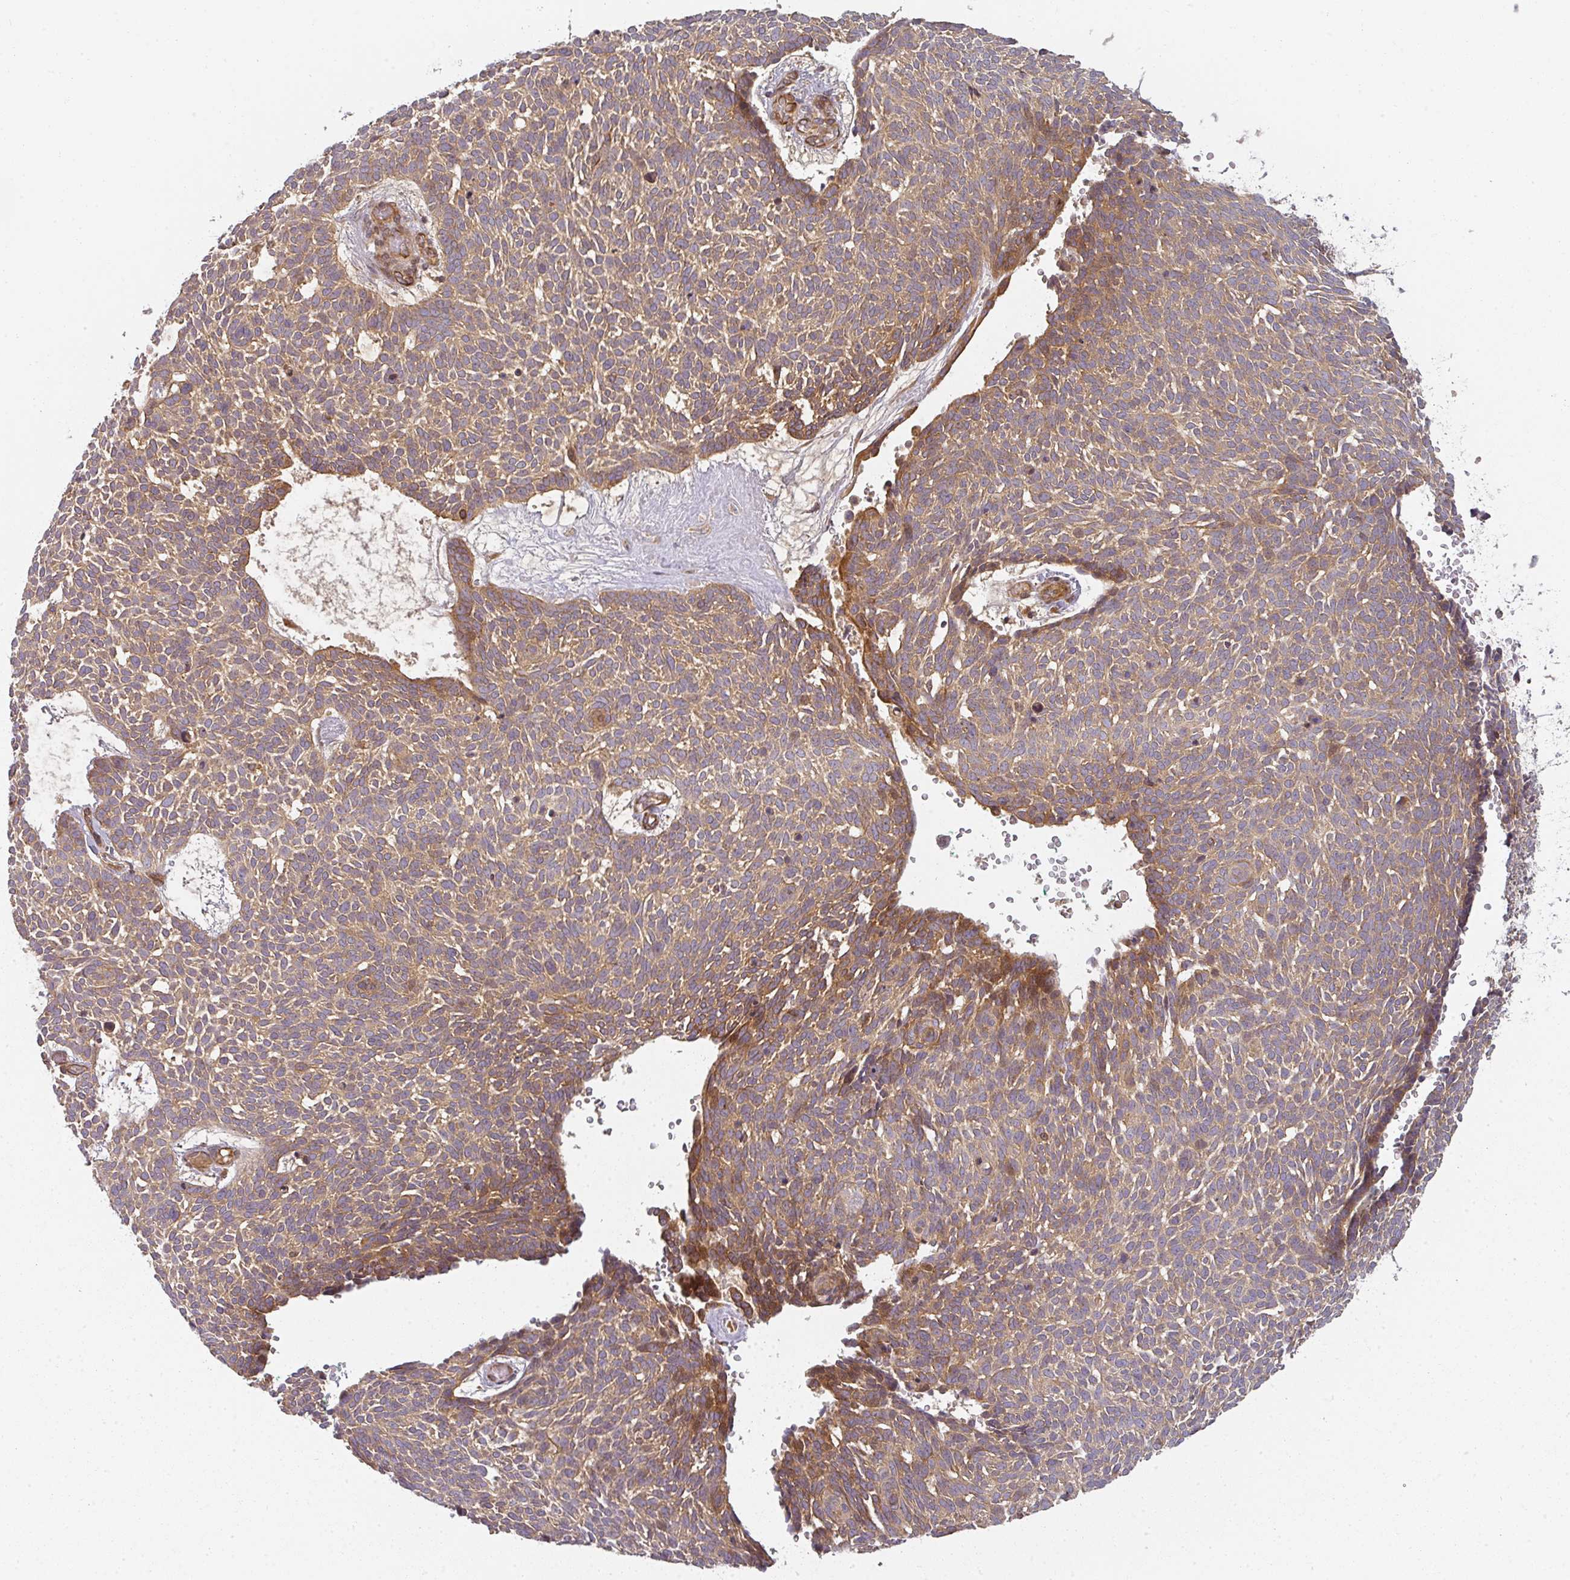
{"staining": {"intensity": "moderate", "quantity": ">75%", "location": "cytoplasmic/membranous"}, "tissue": "skin cancer", "cell_type": "Tumor cells", "image_type": "cancer", "snomed": [{"axis": "morphology", "description": "Basal cell carcinoma"}, {"axis": "topography", "description": "Skin"}], "caption": "Immunohistochemical staining of skin cancer (basal cell carcinoma) exhibits medium levels of moderate cytoplasmic/membranous positivity in about >75% of tumor cells.", "gene": "CNOT1", "patient": {"sex": "male", "age": 61}}